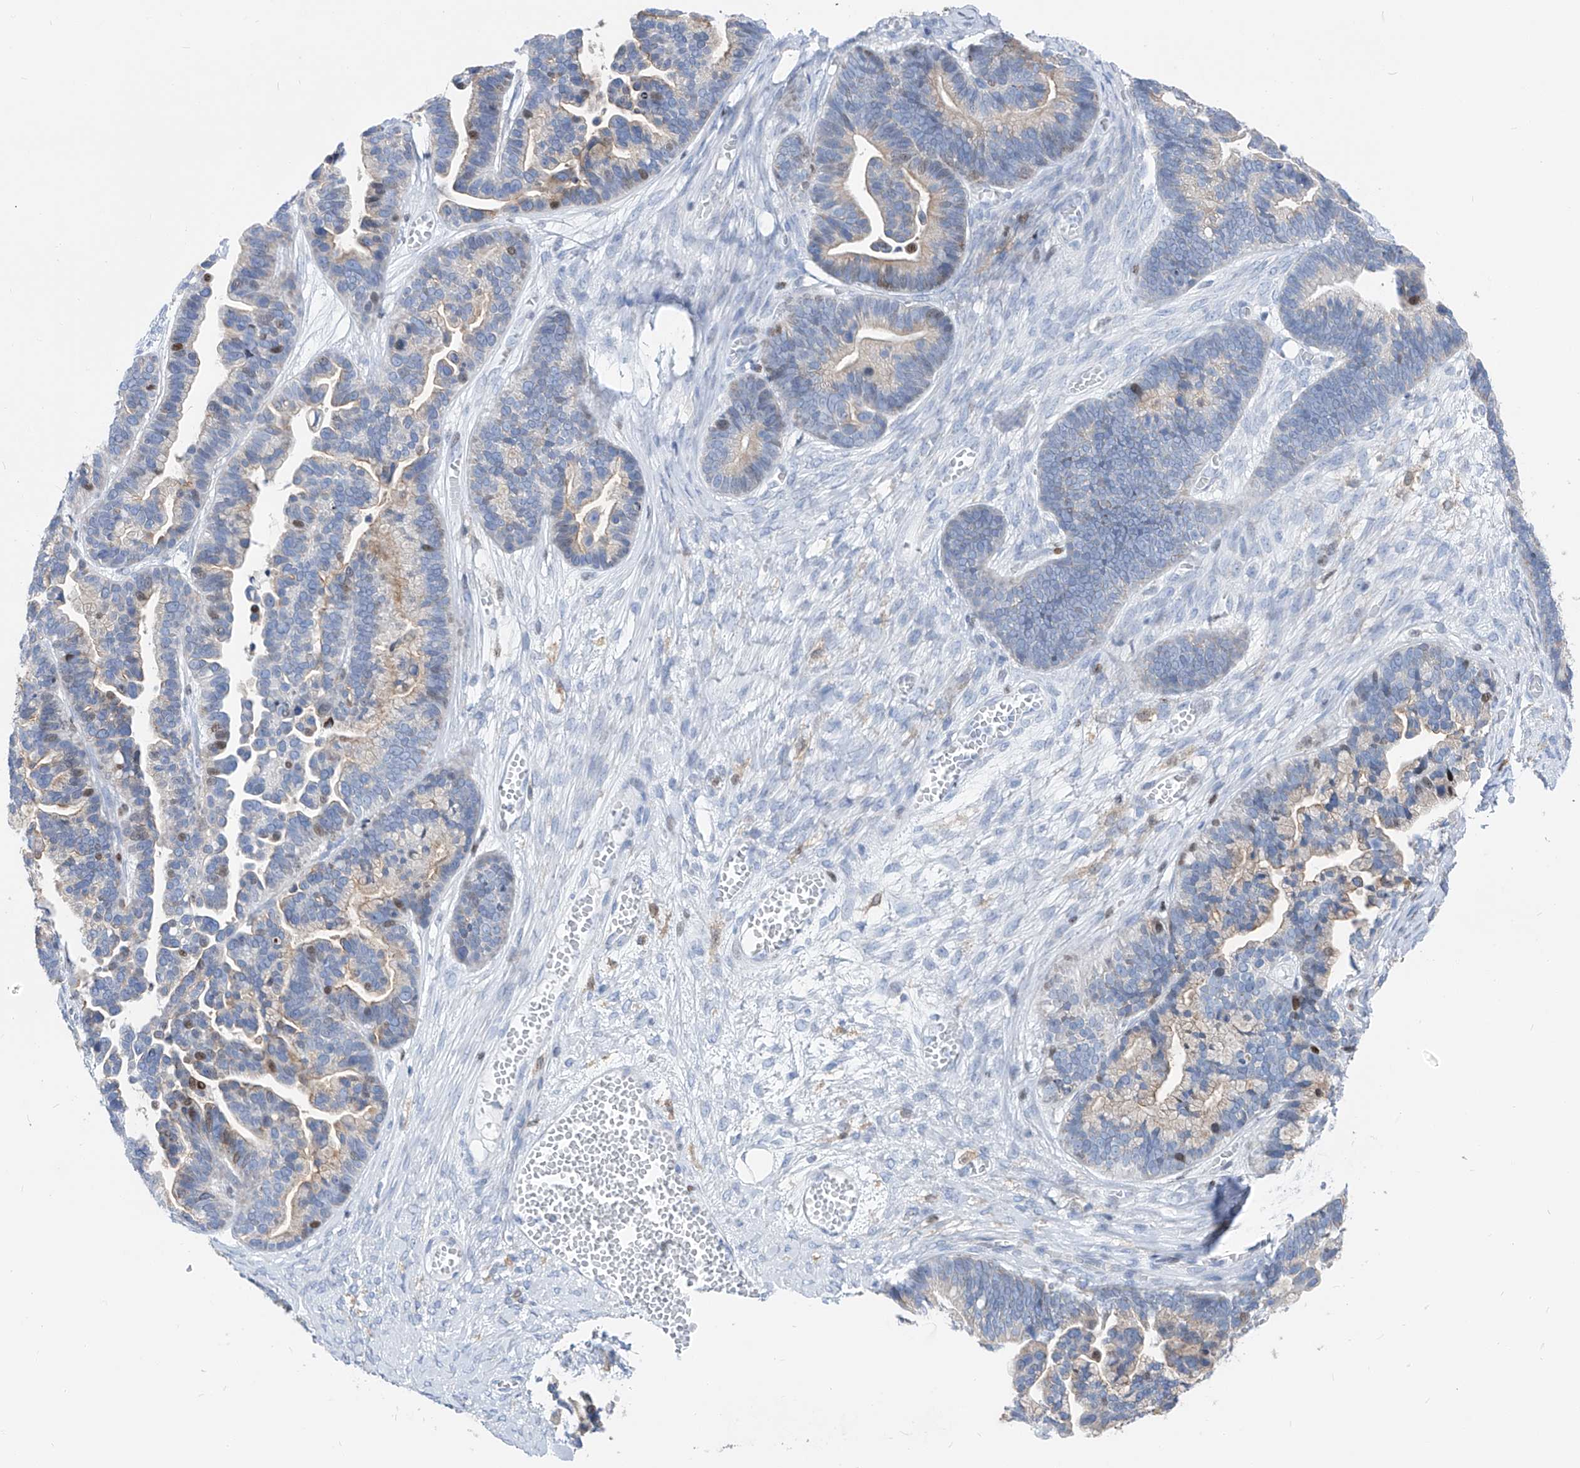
{"staining": {"intensity": "weak", "quantity": "<25%", "location": "cytoplasmic/membranous"}, "tissue": "ovarian cancer", "cell_type": "Tumor cells", "image_type": "cancer", "snomed": [{"axis": "morphology", "description": "Cystadenocarcinoma, serous, NOS"}, {"axis": "topography", "description": "Ovary"}], "caption": "This is an immunohistochemistry (IHC) image of human ovarian cancer (serous cystadenocarcinoma). There is no expression in tumor cells.", "gene": "FRS3", "patient": {"sex": "female", "age": 56}}